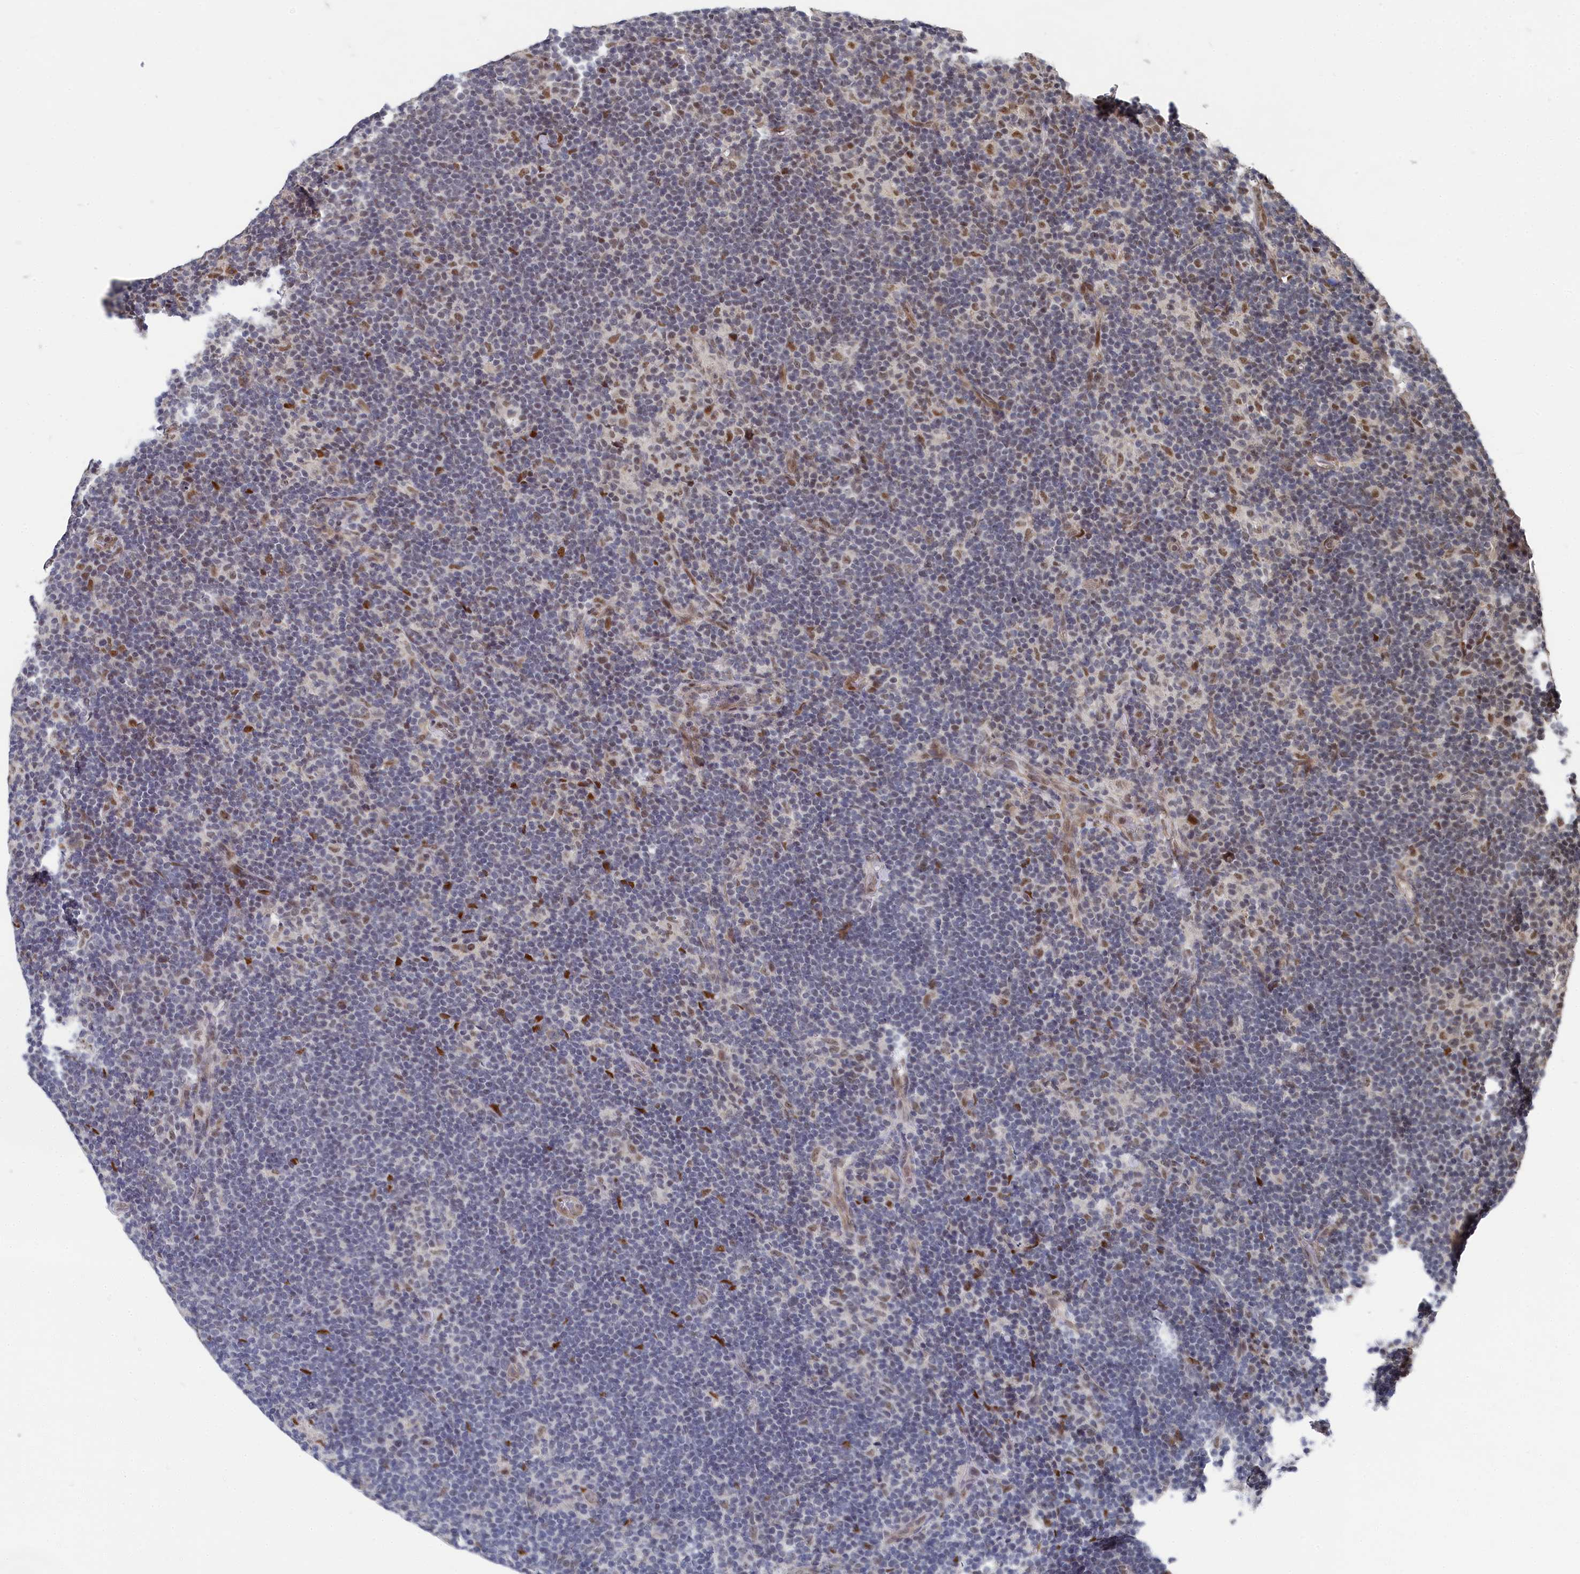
{"staining": {"intensity": "moderate", "quantity": ">75%", "location": "nuclear"}, "tissue": "lymphoma", "cell_type": "Tumor cells", "image_type": "cancer", "snomed": [{"axis": "morphology", "description": "Hodgkin's disease, NOS"}, {"axis": "topography", "description": "Lymph node"}], "caption": "Lymphoma was stained to show a protein in brown. There is medium levels of moderate nuclear staining in about >75% of tumor cells. Using DAB (3,3'-diaminobenzidine) (brown) and hematoxylin (blue) stains, captured at high magnification using brightfield microscopy.", "gene": "BUB3", "patient": {"sex": "female", "age": 57}}